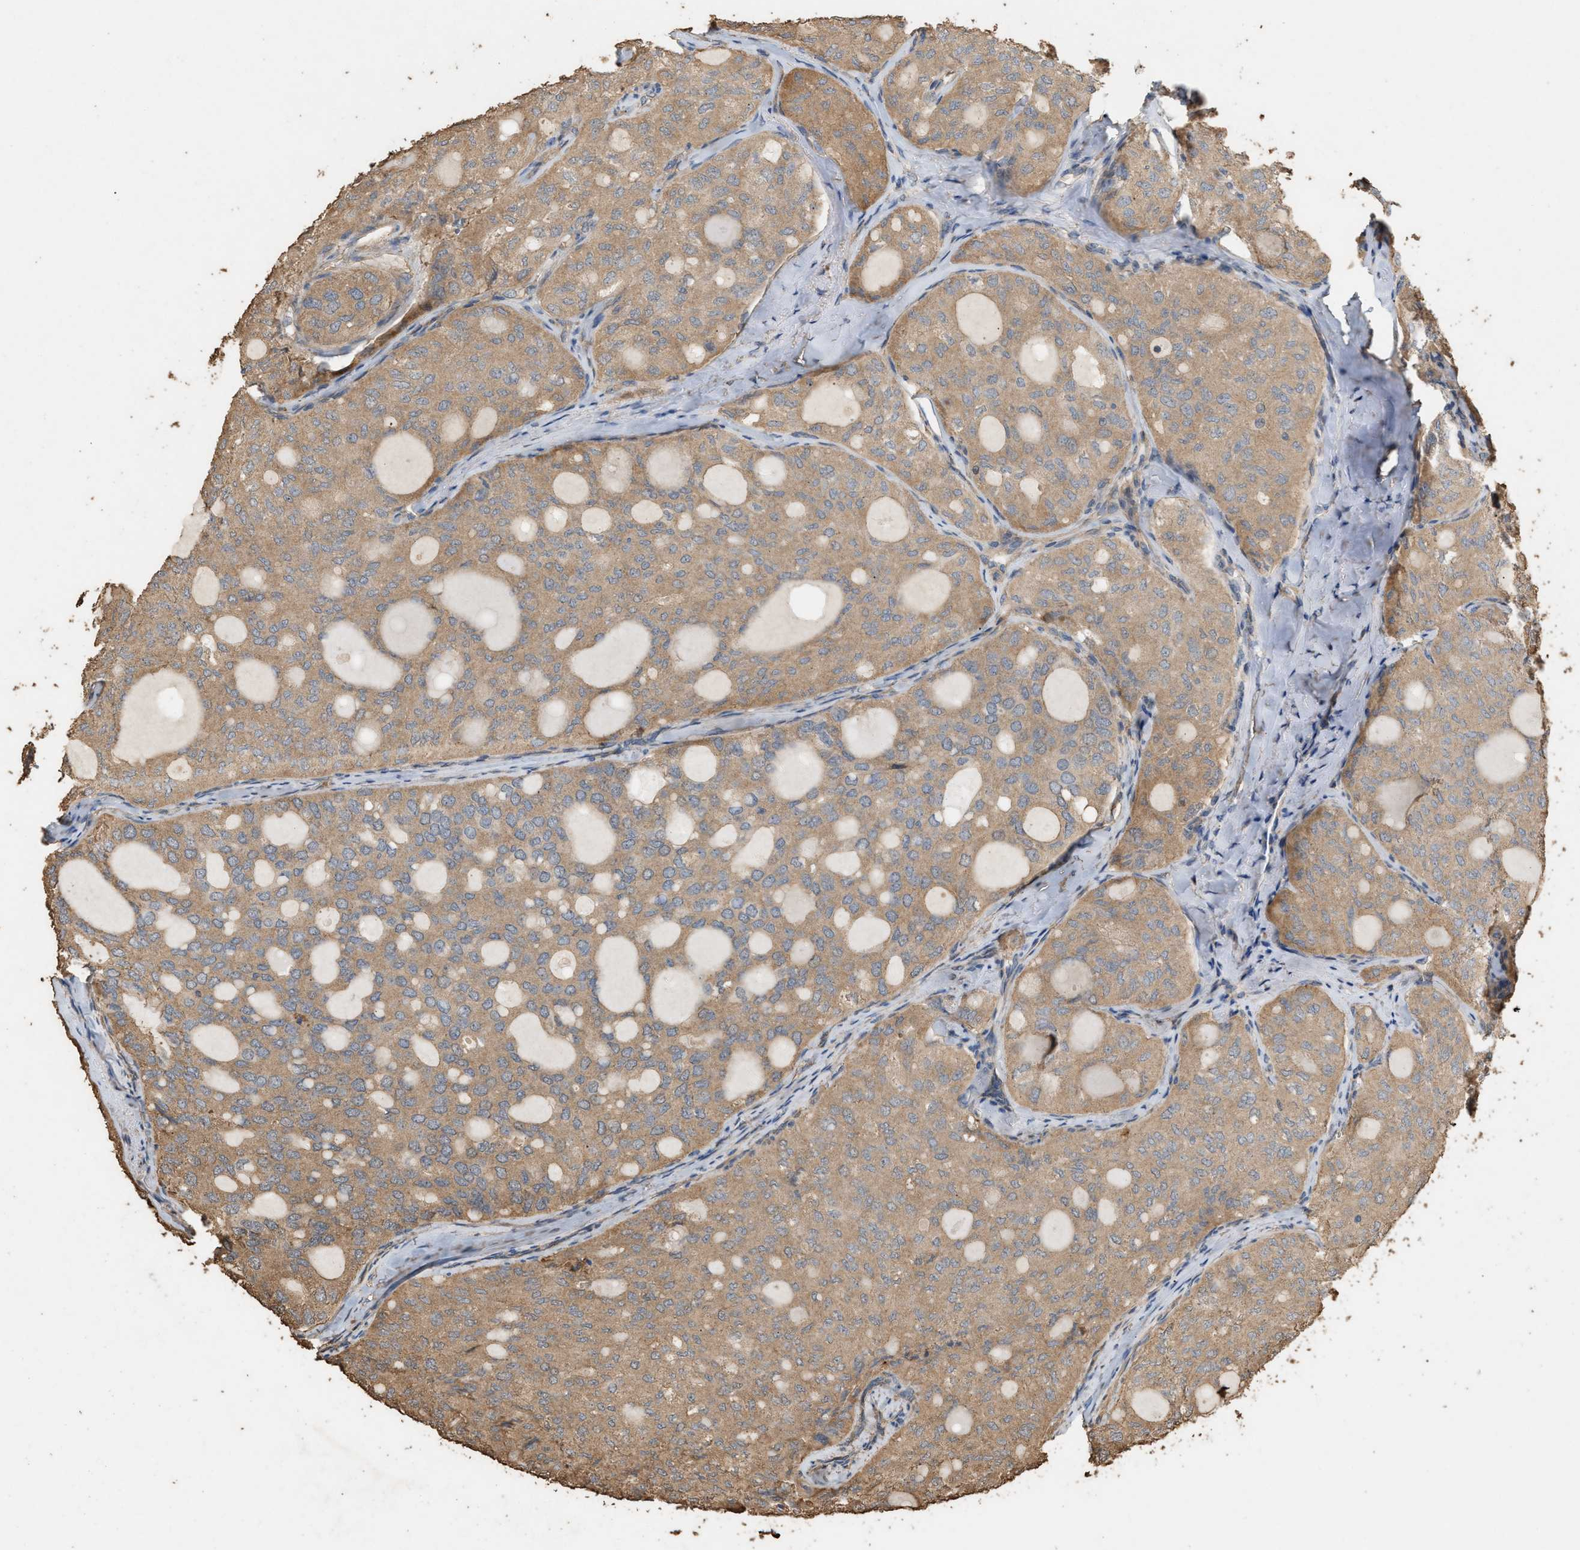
{"staining": {"intensity": "weak", "quantity": ">75%", "location": "cytoplasmic/membranous"}, "tissue": "thyroid cancer", "cell_type": "Tumor cells", "image_type": "cancer", "snomed": [{"axis": "morphology", "description": "Follicular adenoma carcinoma, NOS"}, {"axis": "topography", "description": "Thyroid gland"}], "caption": "Protein staining reveals weak cytoplasmic/membranous staining in approximately >75% of tumor cells in follicular adenoma carcinoma (thyroid).", "gene": "DCAF7", "patient": {"sex": "male", "age": 75}}